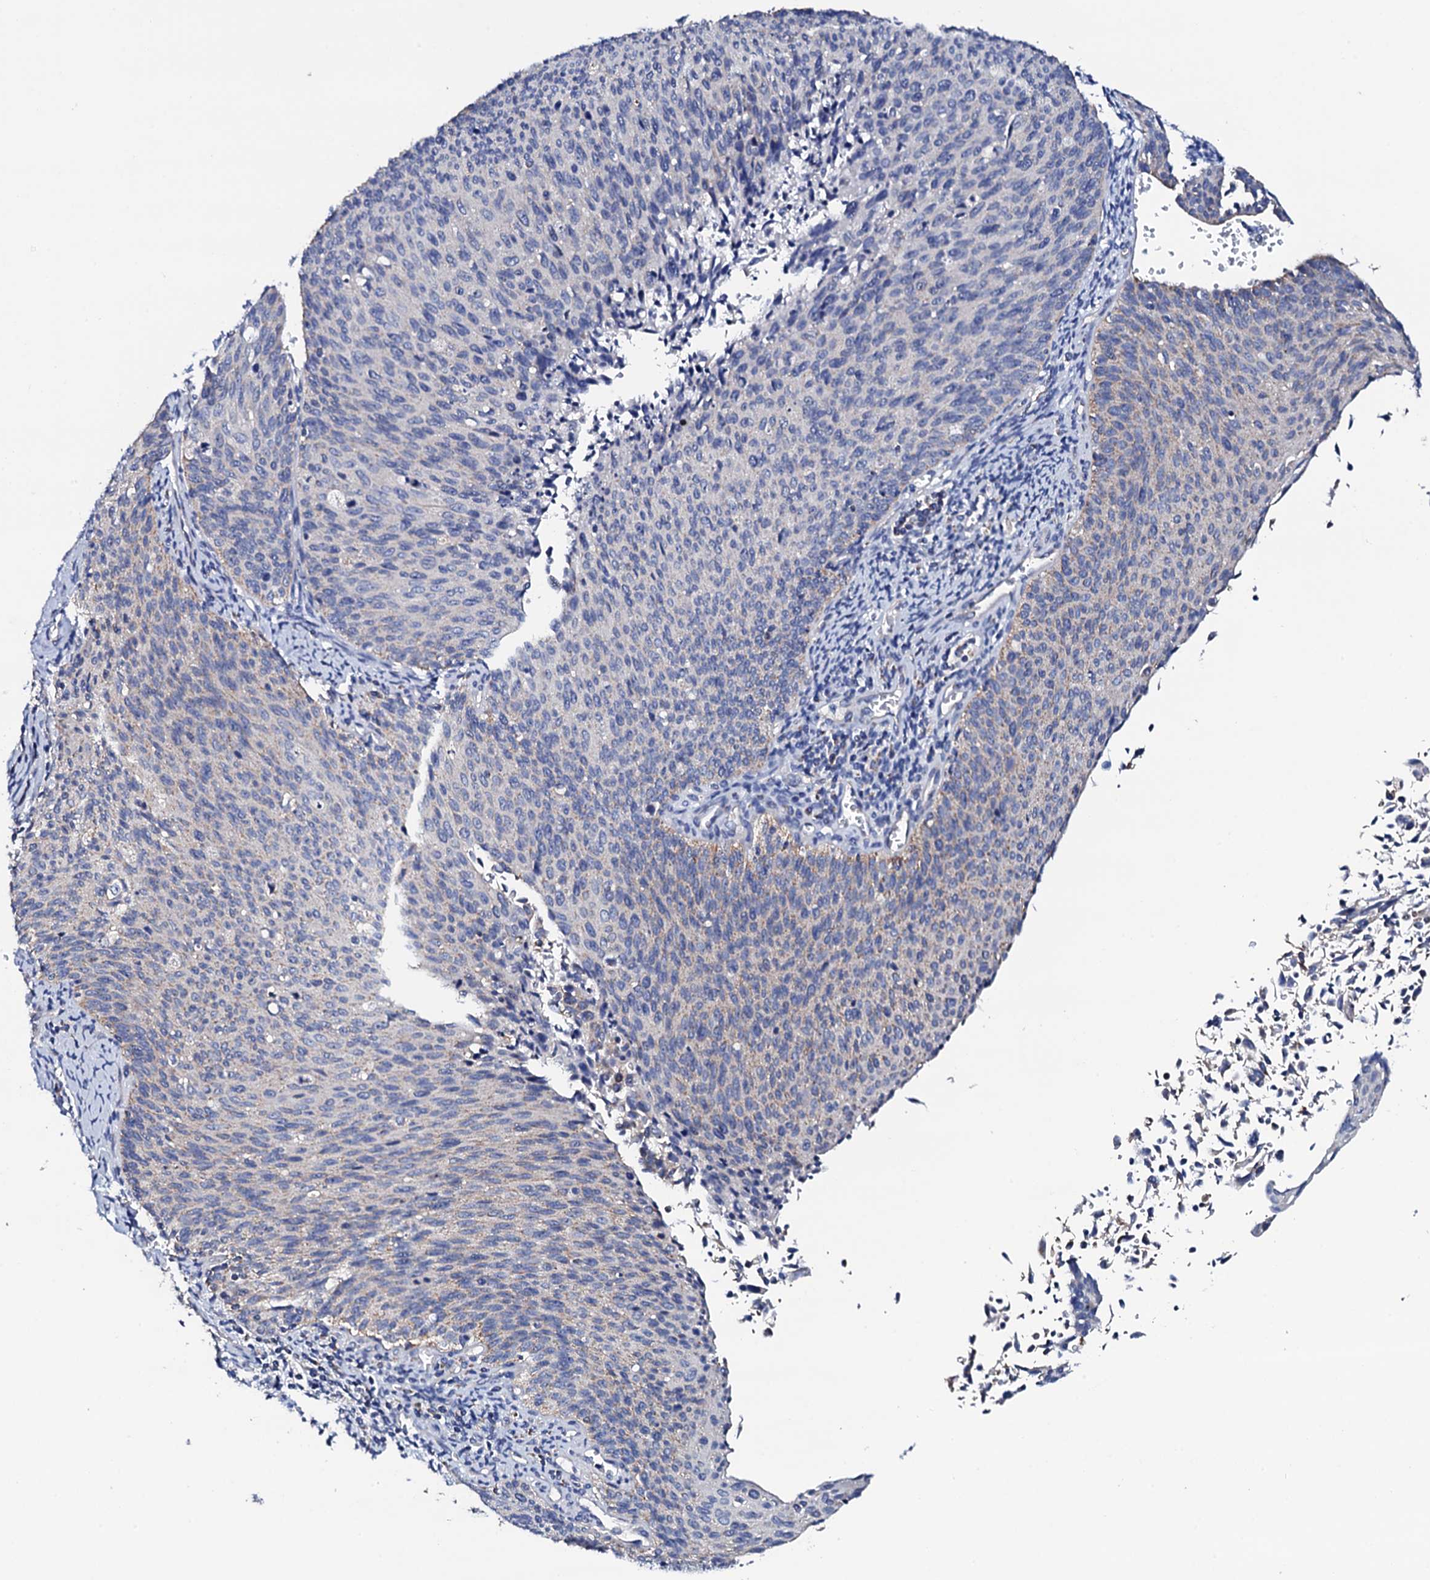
{"staining": {"intensity": "weak", "quantity": "<25%", "location": "cytoplasmic/membranous"}, "tissue": "cervical cancer", "cell_type": "Tumor cells", "image_type": "cancer", "snomed": [{"axis": "morphology", "description": "Squamous cell carcinoma, NOS"}, {"axis": "topography", "description": "Cervix"}], "caption": "The micrograph demonstrates no significant positivity in tumor cells of cervical cancer (squamous cell carcinoma).", "gene": "TCAF2", "patient": {"sex": "female", "age": 55}}